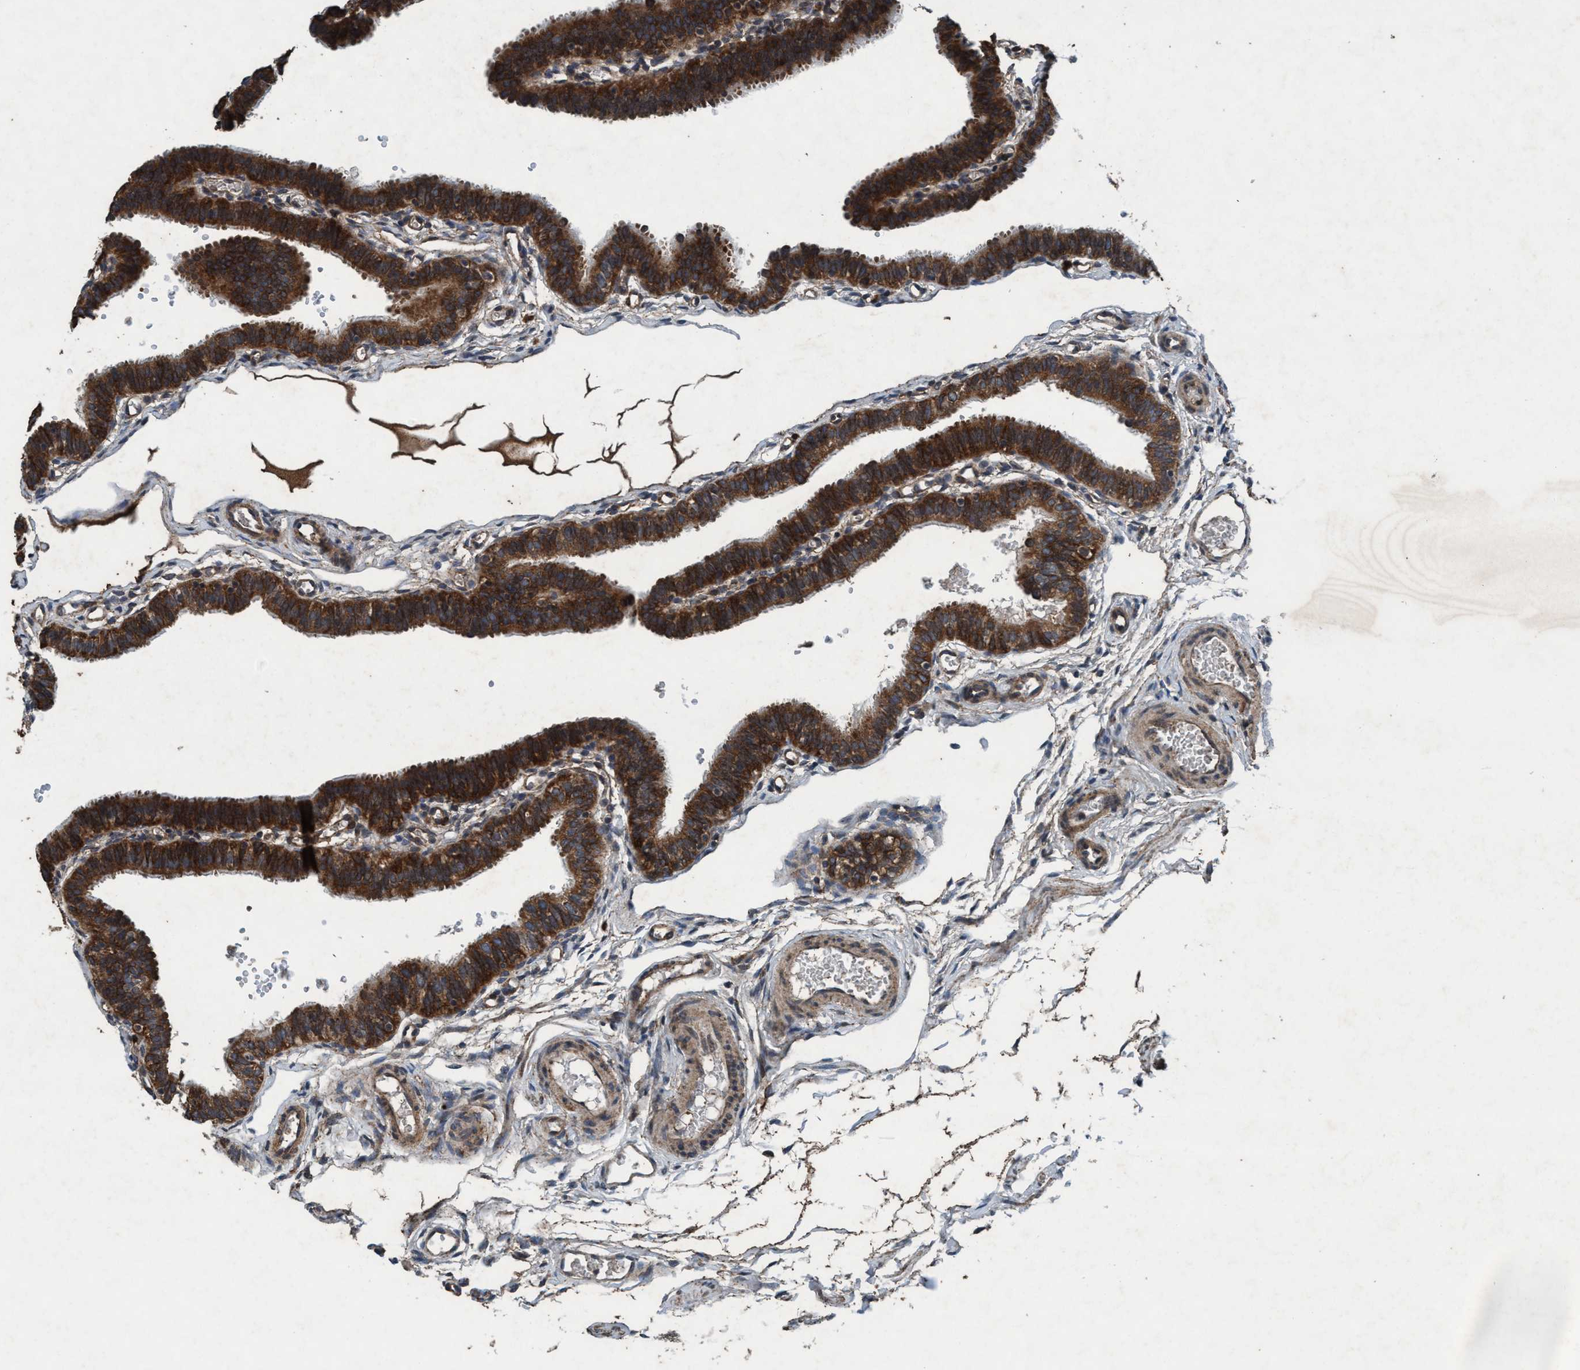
{"staining": {"intensity": "strong", "quantity": ">75%", "location": "cytoplasmic/membranous"}, "tissue": "fallopian tube", "cell_type": "Glandular cells", "image_type": "normal", "snomed": [{"axis": "morphology", "description": "Normal tissue, NOS"}, {"axis": "topography", "description": "Fallopian tube"}, {"axis": "topography", "description": "Placenta"}], "caption": "A high-resolution histopathology image shows IHC staining of normal fallopian tube, which displays strong cytoplasmic/membranous staining in approximately >75% of glandular cells.", "gene": "AKT1S1", "patient": {"sex": "female", "age": 34}}